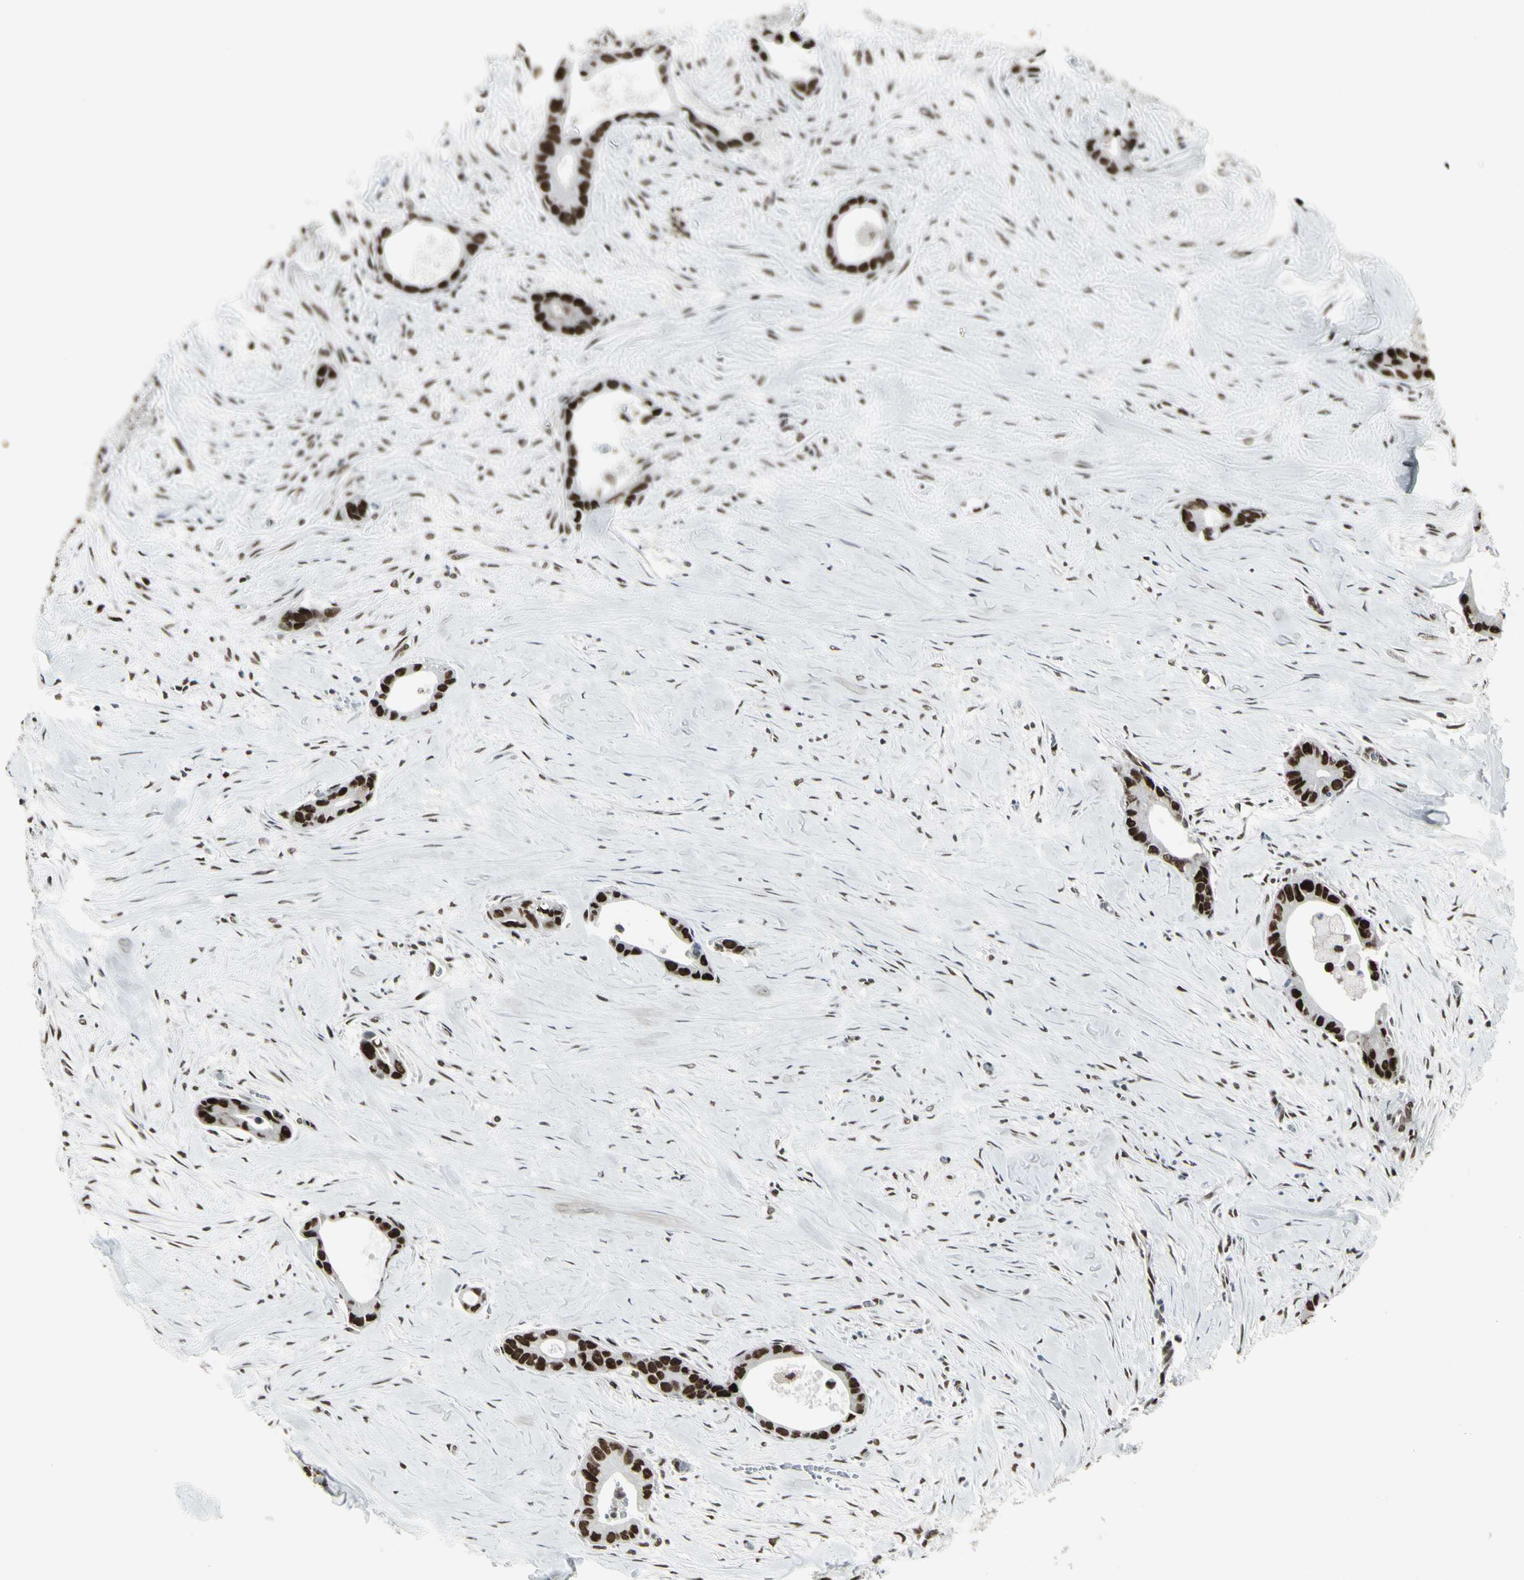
{"staining": {"intensity": "strong", "quantity": ">75%", "location": "nuclear"}, "tissue": "liver cancer", "cell_type": "Tumor cells", "image_type": "cancer", "snomed": [{"axis": "morphology", "description": "Cholangiocarcinoma"}, {"axis": "topography", "description": "Liver"}], "caption": "Strong nuclear protein expression is seen in about >75% of tumor cells in cholangiocarcinoma (liver). The protein is stained brown, and the nuclei are stained in blue (DAB IHC with brightfield microscopy, high magnification).", "gene": "HMG20A", "patient": {"sex": "female", "age": 55}}